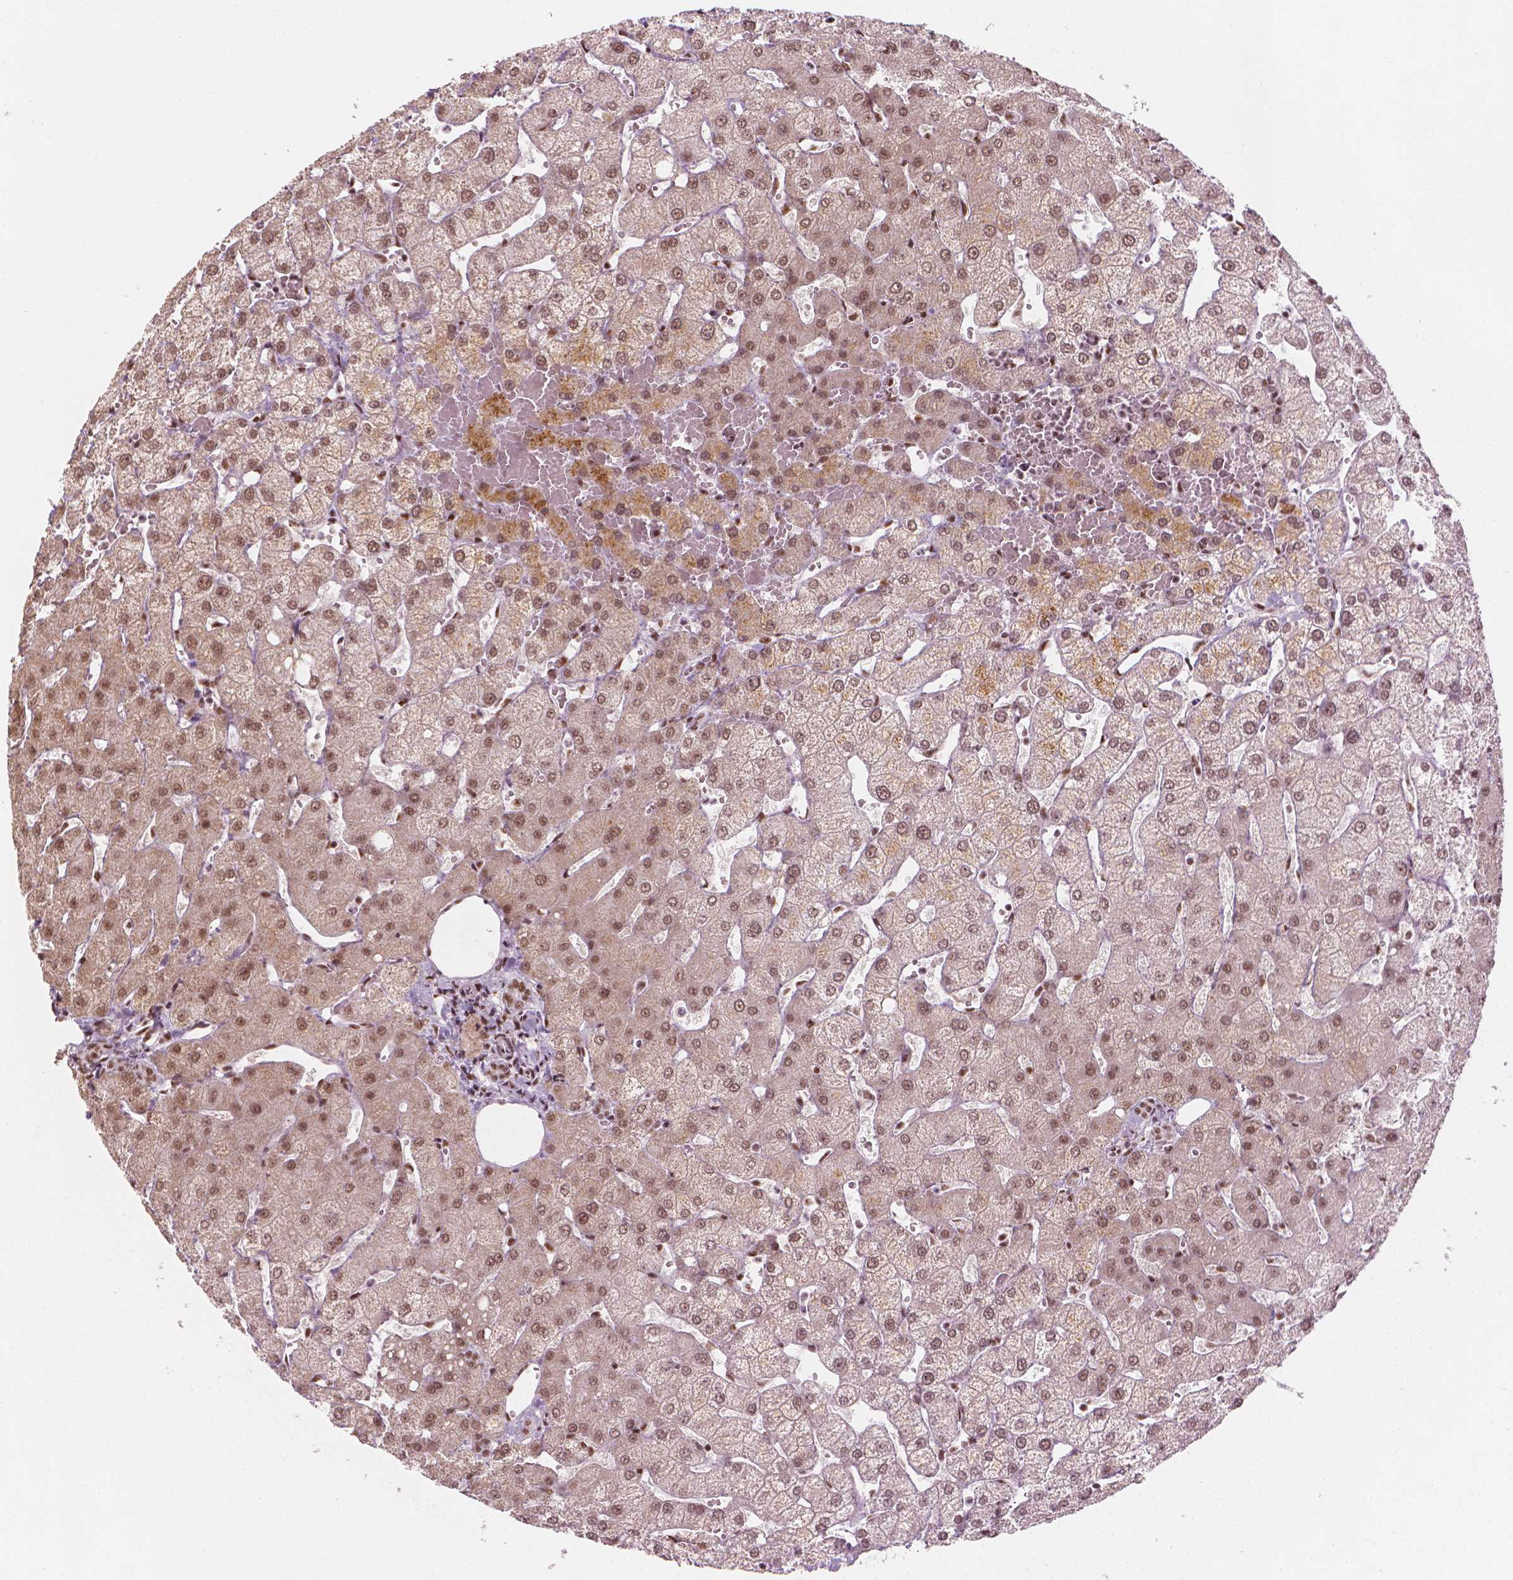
{"staining": {"intensity": "moderate", "quantity": ">75%", "location": "nuclear"}, "tissue": "liver", "cell_type": "Cholangiocytes", "image_type": "normal", "snomed": [{"axis": "morphology", "description": "Normal tissue, NOS"}, {"axis": "topography", "description": "Liver"}], "caption": "Moderate nuclear expression for a protein is appreciated in approximately >75% of cholangiocytes of benign liver using IHC.", "gene": "ELF2", "patient": {"sex": "female", "age": 54}}